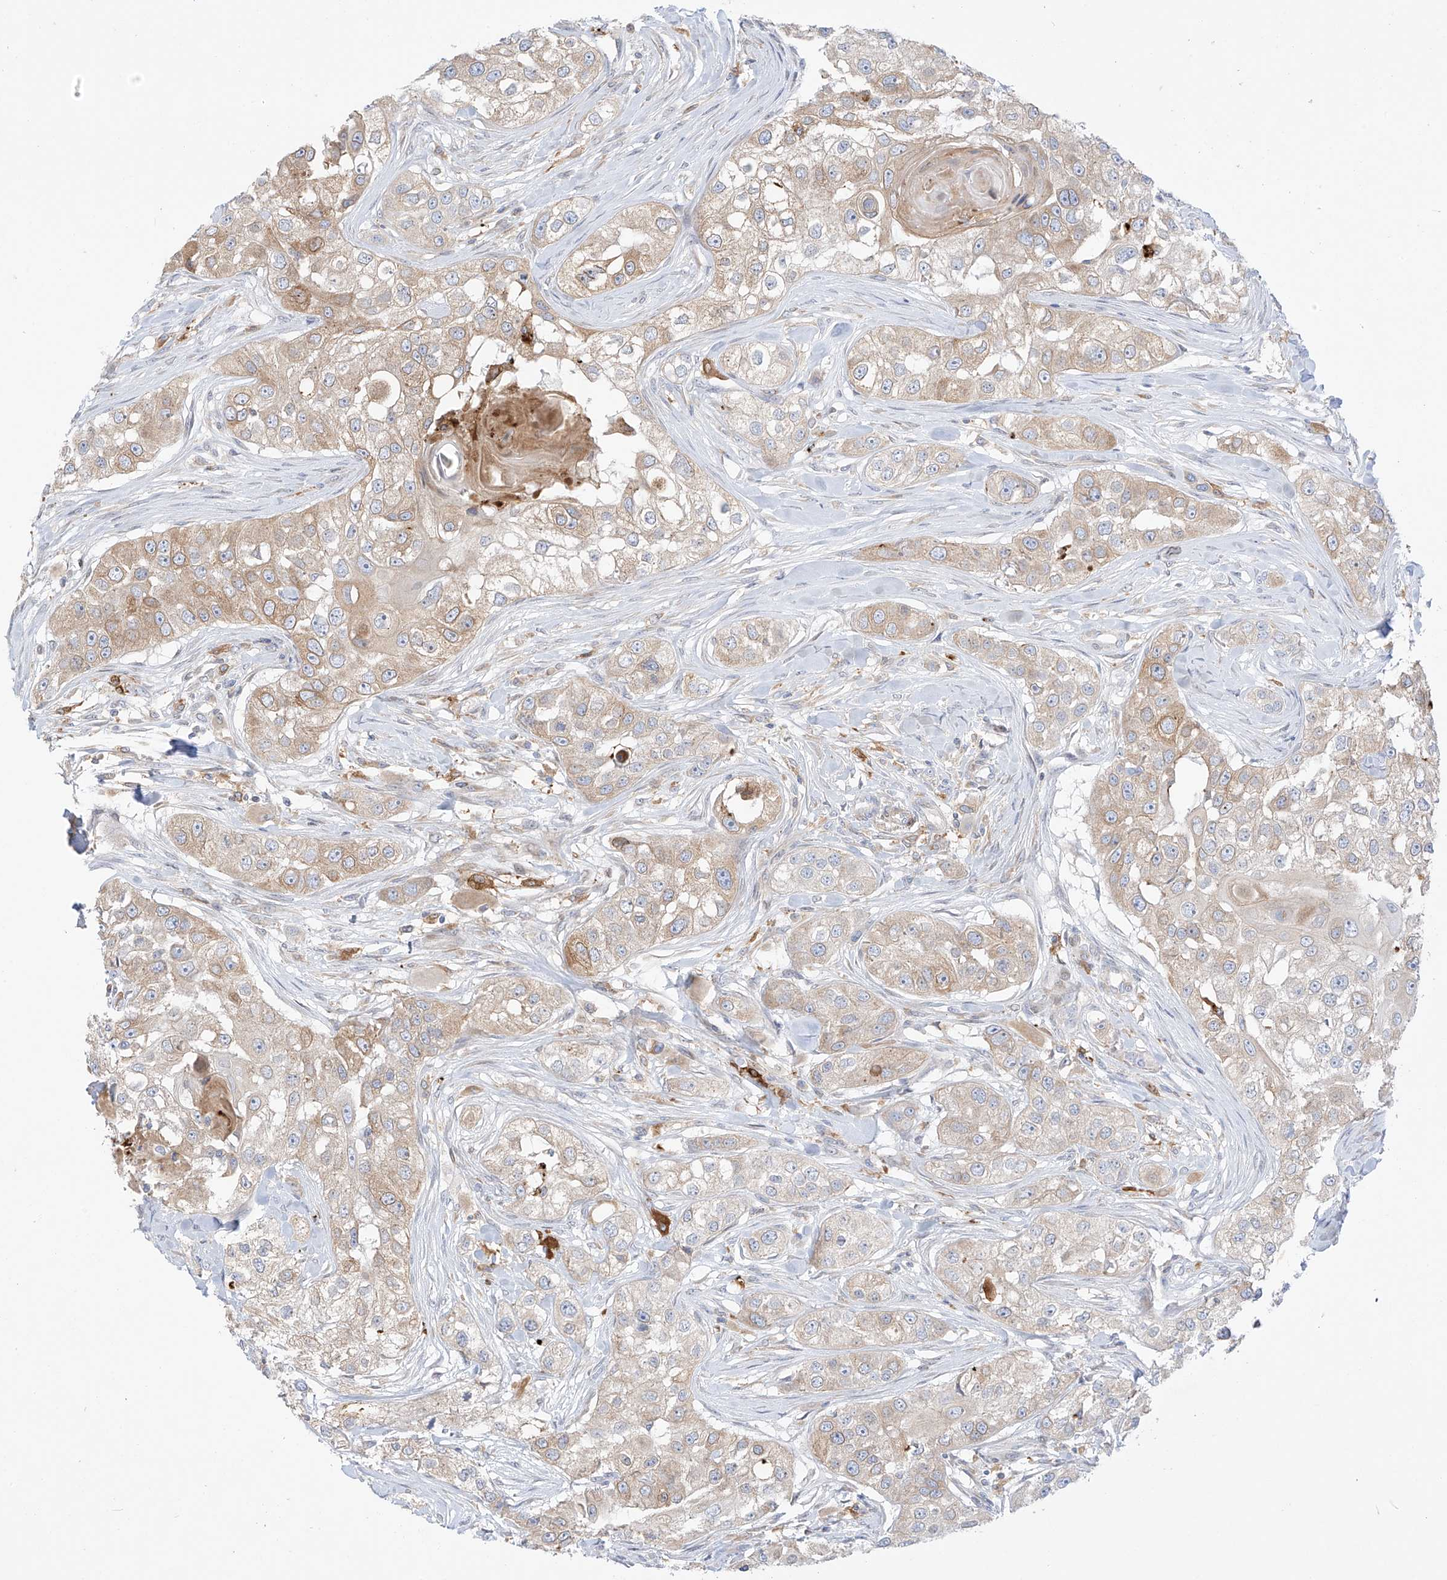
{"staining": {"intensity": "moderate", "quantity": "<25%", "location": "cytoplasmic/membranous"}, "tissue": "head and neck cancer", "cell_type": "Tumor cells", "image_type": "cancer", "snomed": [{"axis": "morphology", "description": "Normal tissue, NOS"}, {"axis": "morphology", "description": "Squamous cell carcinoma, NOS"}, {"axis": "topography", "description": "Skeletal muscle"}, {"axis": "topography", "description": "Head-Neck"}], "caption": "Protein staining displays moderate cytoplasmic/membranous expression in about <25% of tumor cells in squamous cell carcinoma (head and neck).", "gene": "PCYOX1", "patient": {"sex": "male", "age": 51}}